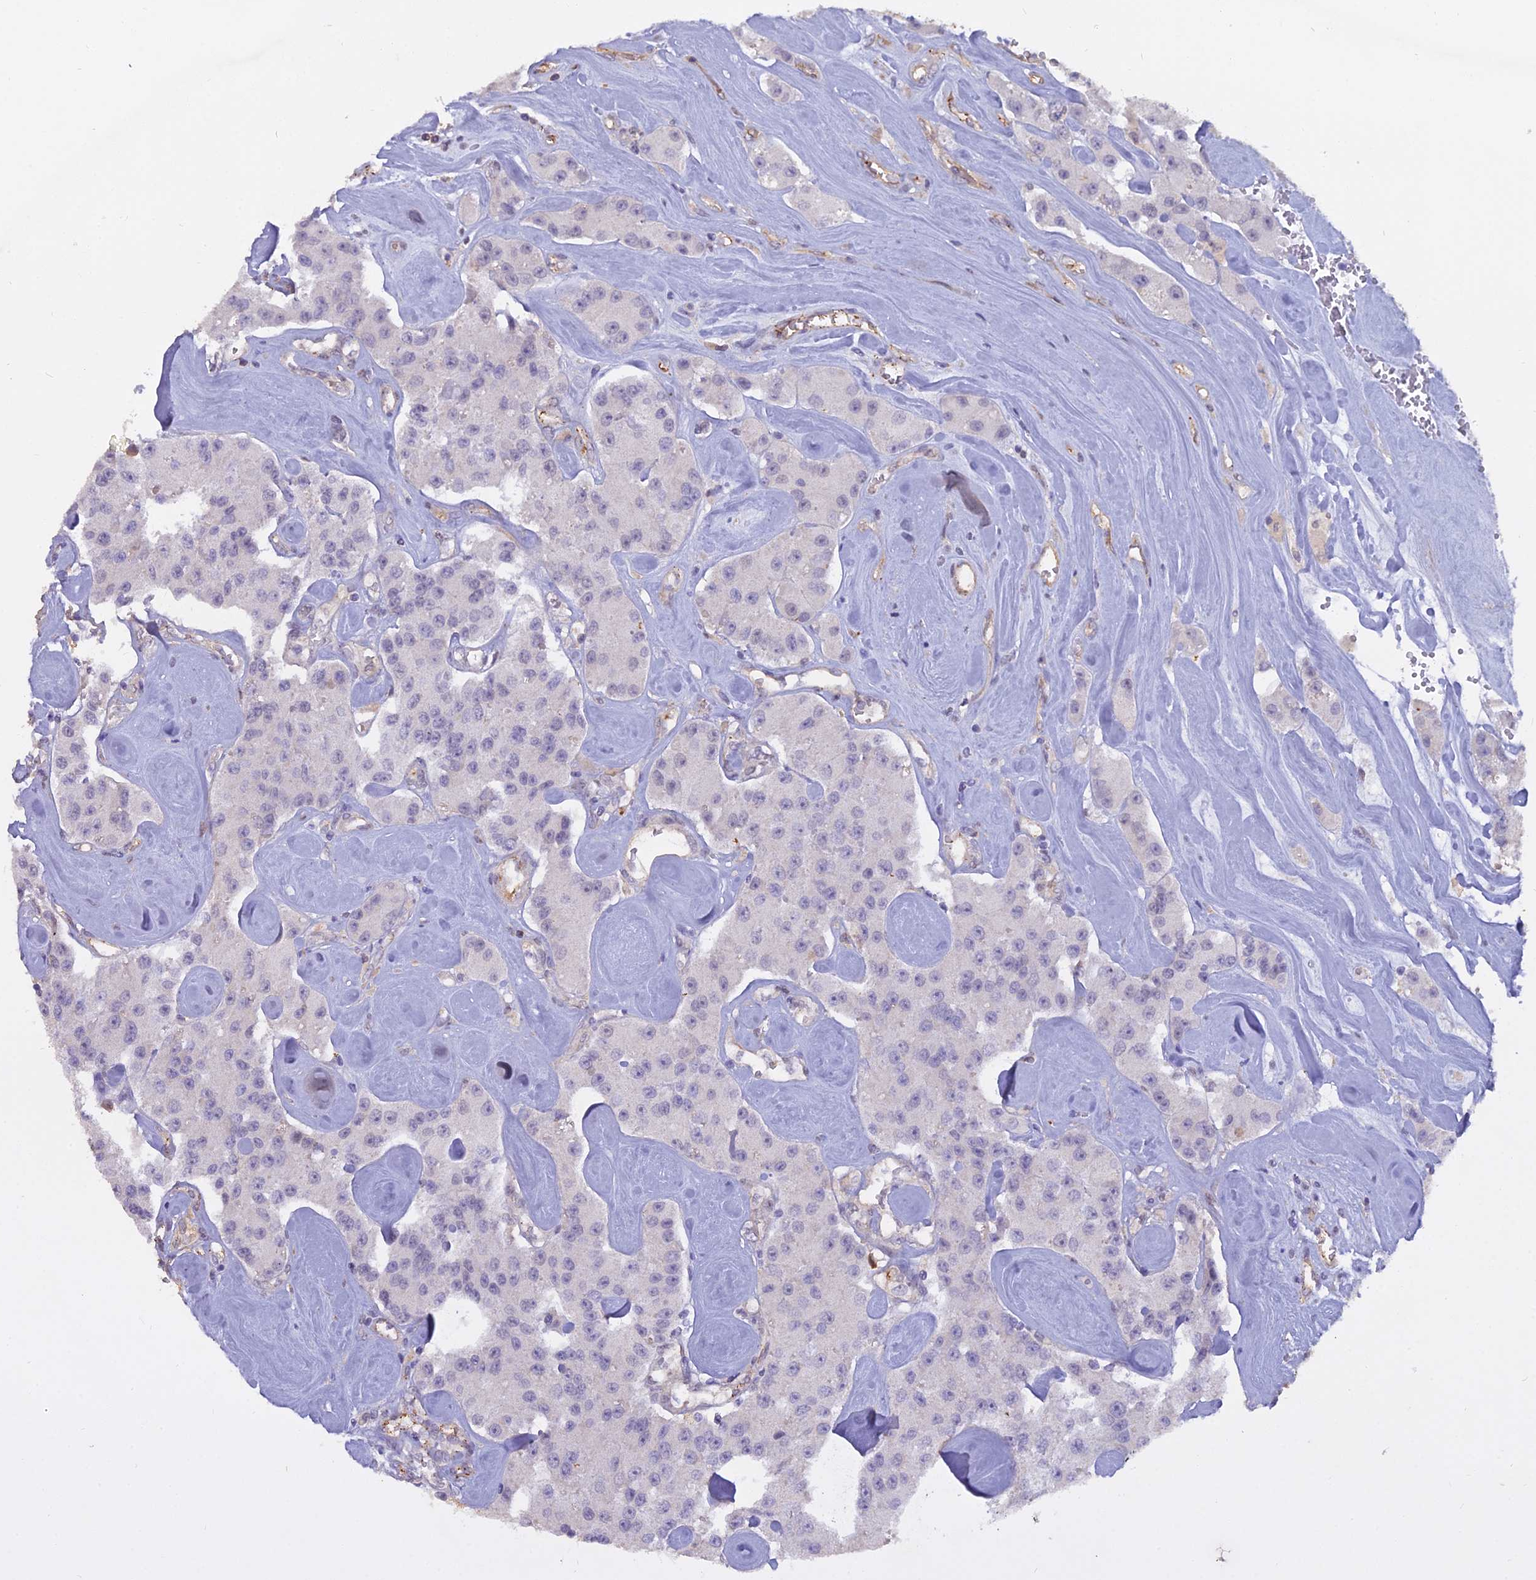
{"staining": {"intensity": "negative", "quantity": "none", "location": "none"}, "tissue": "carcinoid", "cell_type": "Tumor cells", "image_type": "cancer", "snomed": [{"axis": "morphology", "description": "Carcinoid, malignant, NOS"}, {"axis": "topography", "description": "Pancreas"}], "caption": "High power microscopy histopathology image of an immunohistochemistry (IHC) image of malignant carcinoid, revealing no significant expression in tumor cells.", "gene": "BLNK", "patient": {"sex": "male", "age": 41}}